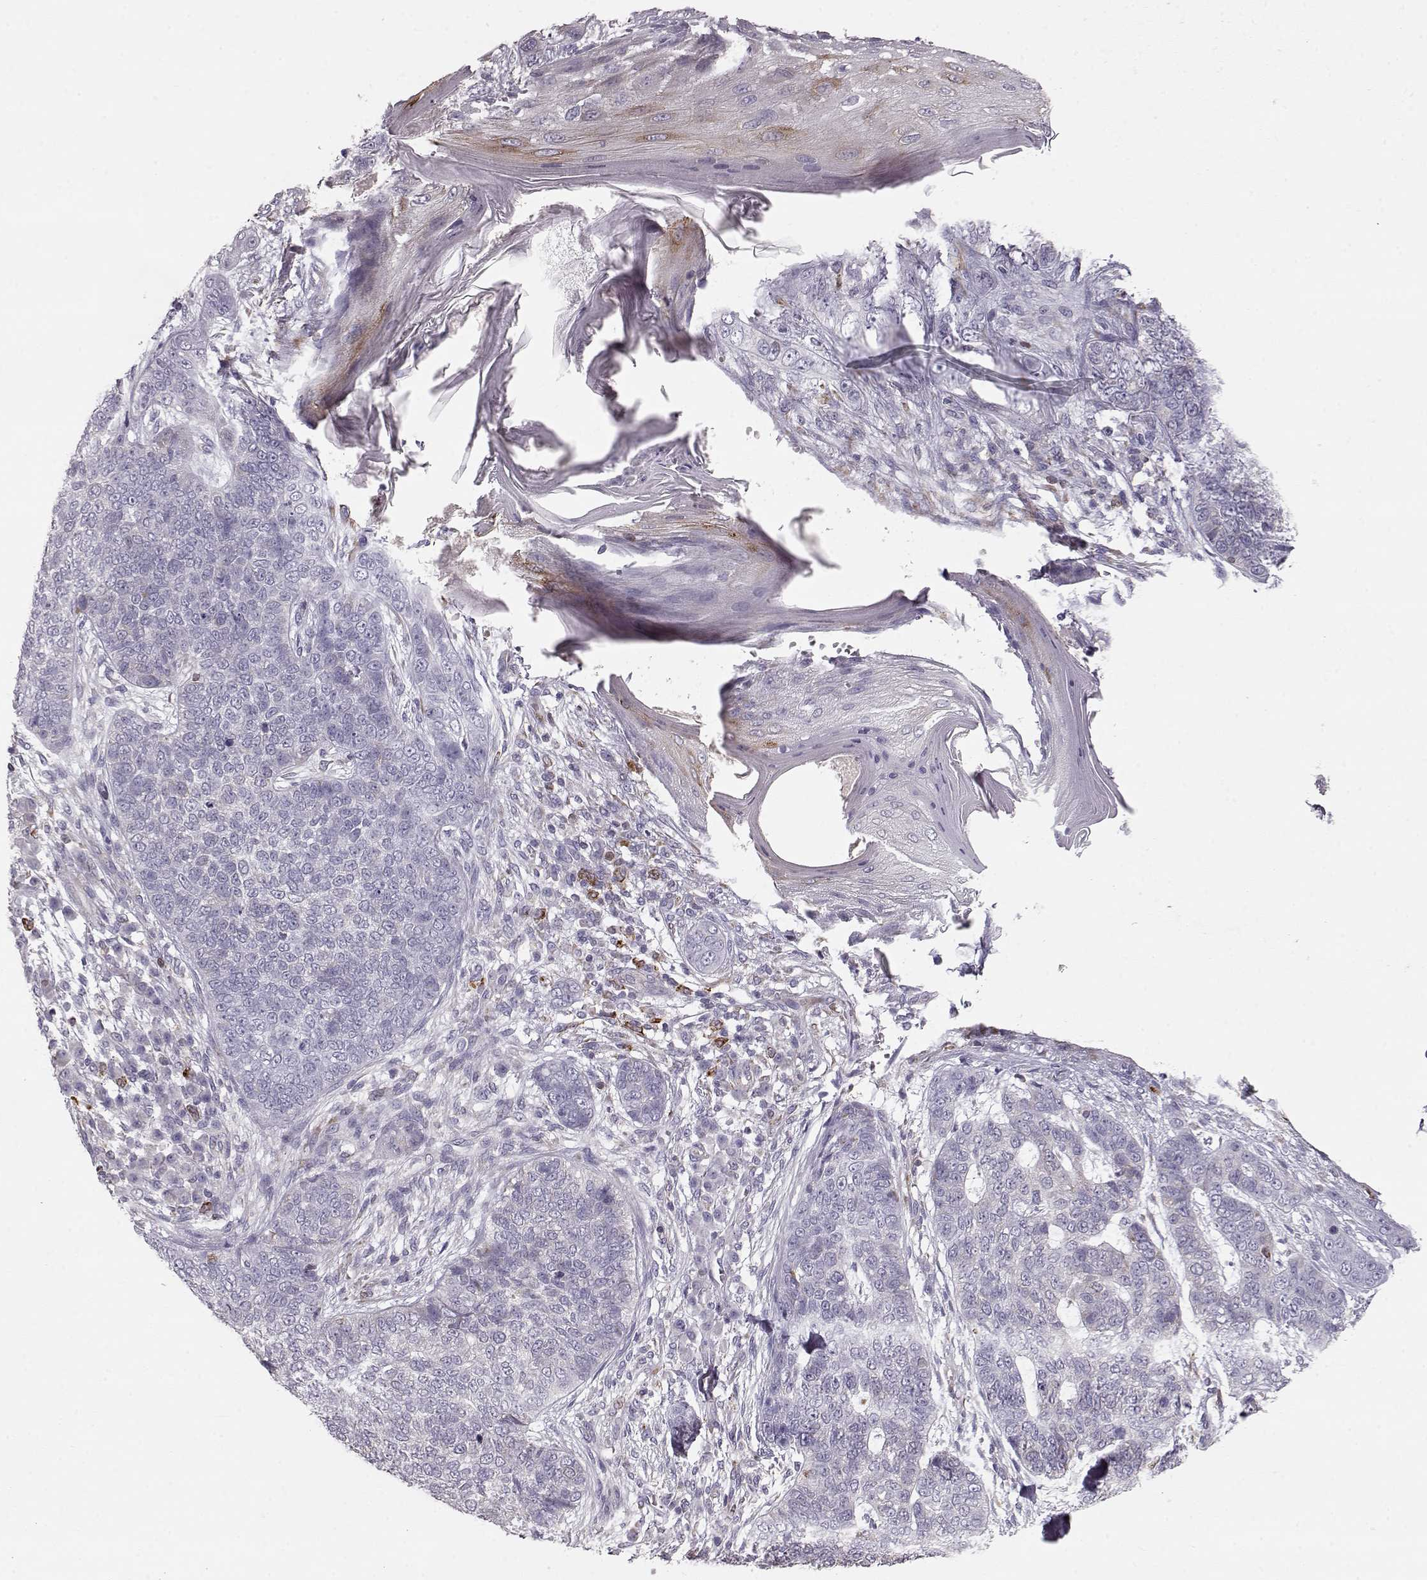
{"staining": {"intensity": "negative", "quantity": "none", "location": "none"}, "tissue": "skin cancer", "cell_type": "Tumor cells", "image_type": "cancer", "snomed": [{"axis": "morphology", "description": "Basal cell carcinoma"}, {"axis": "topography", "description": "Skin"}], "caption": "A micrograph of human skin cancer is negative for staining in tumor cells. (Stains: DAB (3,3'-diaminobenzidine) IHC with hematoxylin counter stain, Microscopy: brightfield microscopy at high magnification).", "gene": "ELOVL5", "patient": {"sex": "female", "age": 69}}